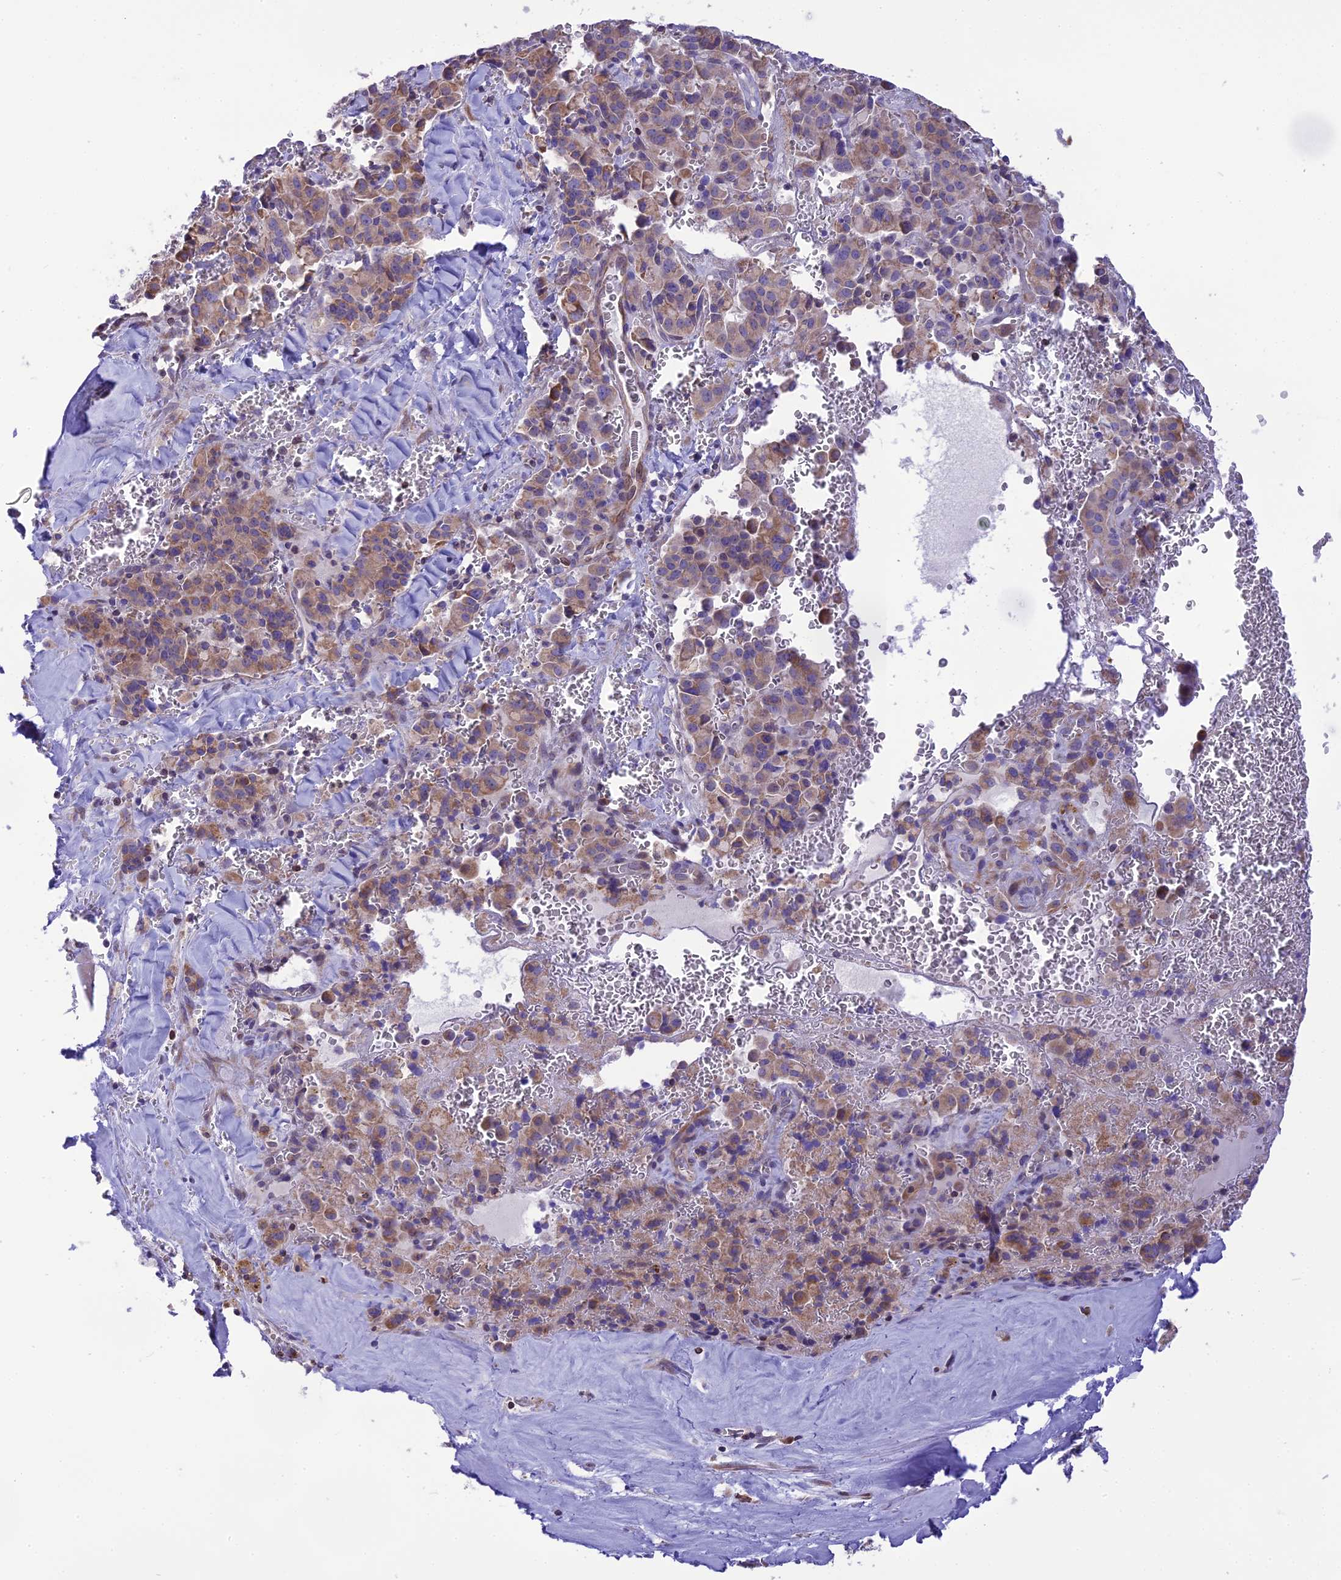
{"staining": {"intensity": "weak", "quantity": ">75%", "location": "cytoplasmic/membranous"}, "tissue": "pancreatic cancer", "cell_type": "Tumor cells", "image_type": "cancer", "snomed": [{"axis": "morphology", "description": "Adenocarcinoma, NOS"}, {"axis": "topography", "description": "Pancreas"}], "caption": "Tumor cells reveal low levels of weak cytoplasmic/membranous staining in approximately >75% of cells in pancreatic cancer (adenocarcinoma).", "gene": "DOC2B", "patient": {"sex": "male", "age": 65}}